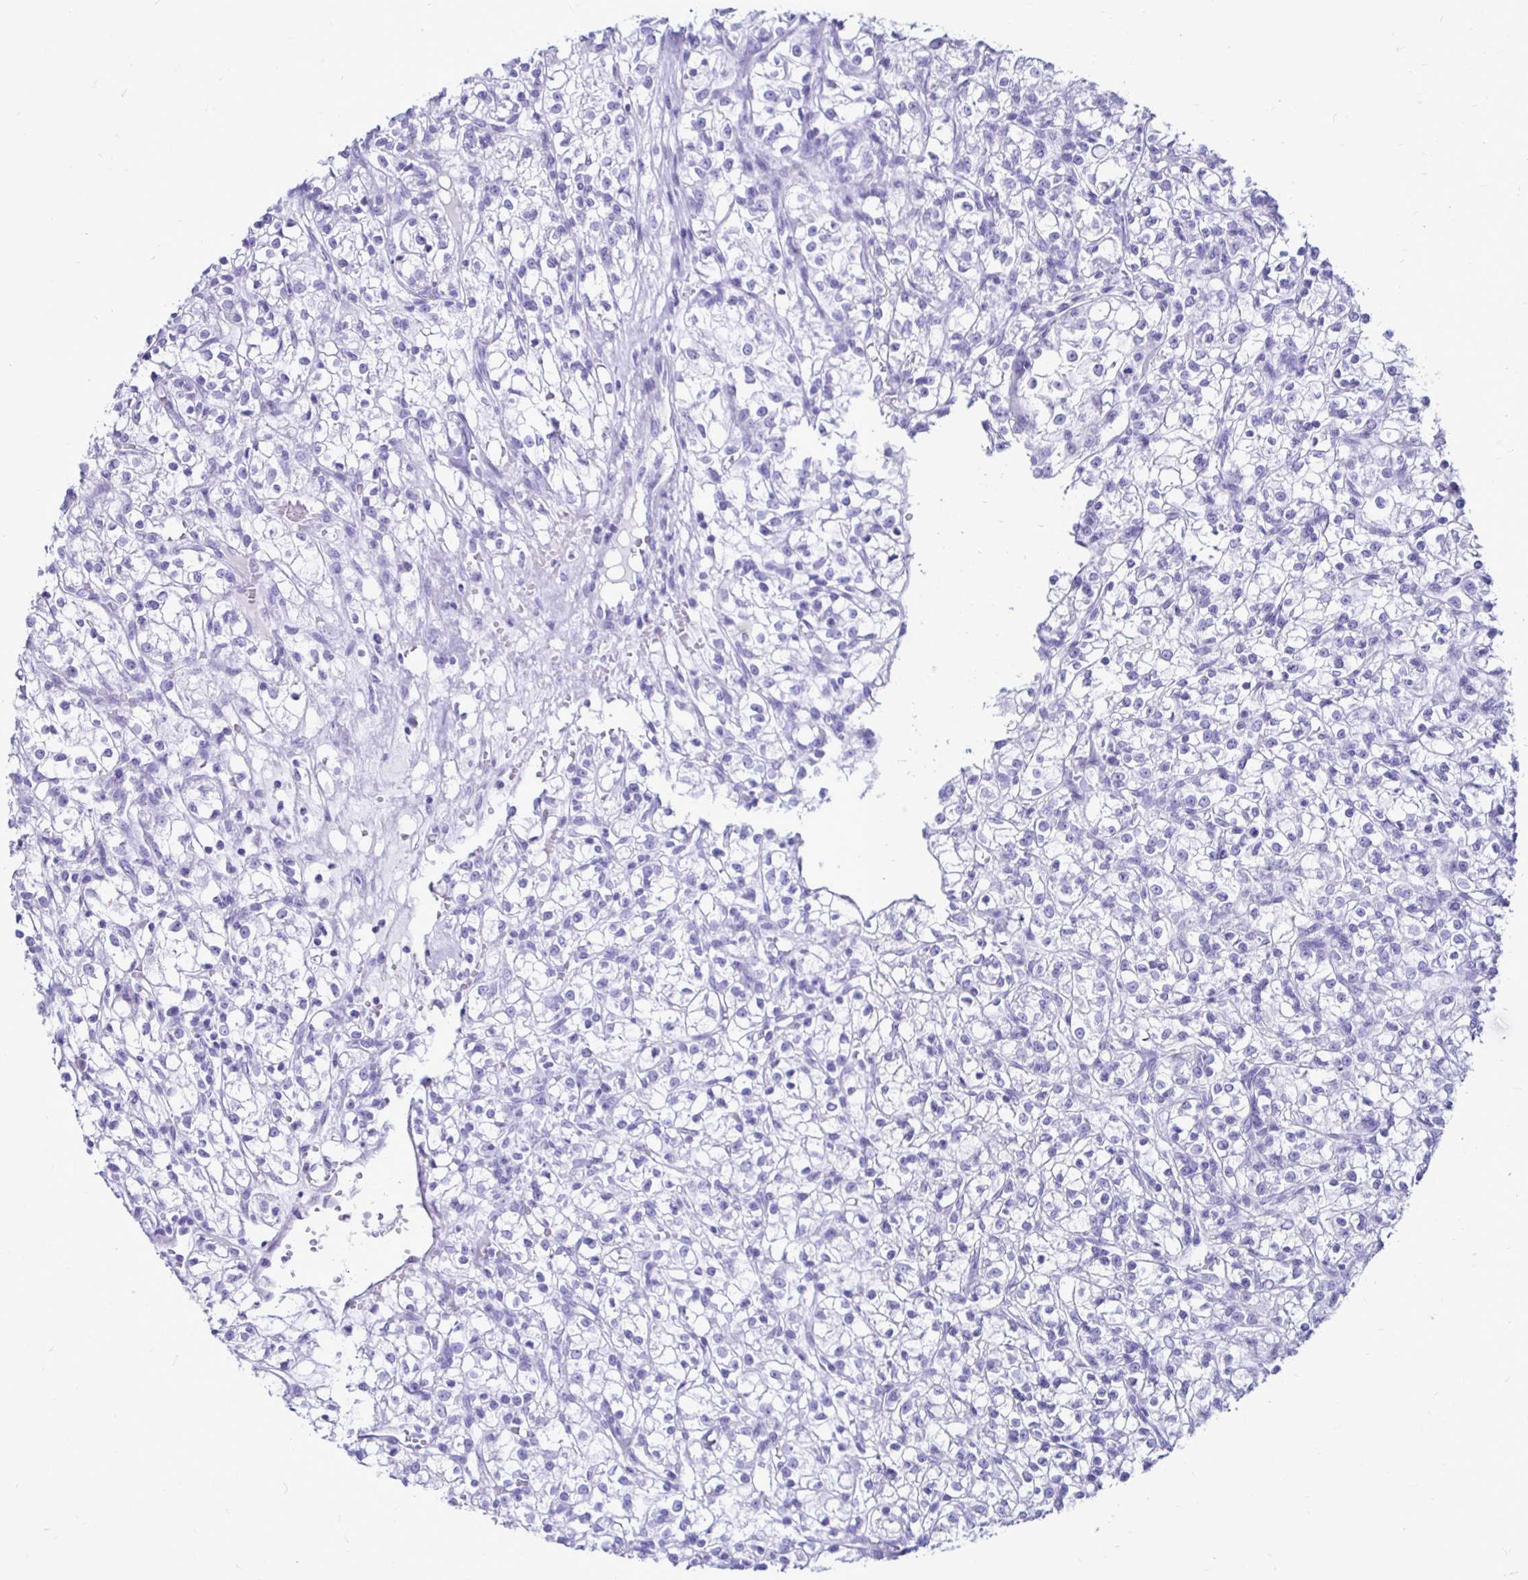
{"staining": {"intensity": "negative", "quantity": "none", "location": "none"}, "tissue": "renal cancer", "cell_type": "Tumor cells", "image_type": "cancer", "snomed": [{"axis": "morphology", "description": "Adenocarcinoma, NOS"}, {"axis": "topography", "description": "Kidney"}], "caption": "IHC image of neoplastic tissue: human renal adenocarcinoma stained with DAB (3,3'-diaminobenzidine) shows no significant protein positivity in tumor cells.", "gene": "CST5", "patient": {"sex": "female", "age": 59}}